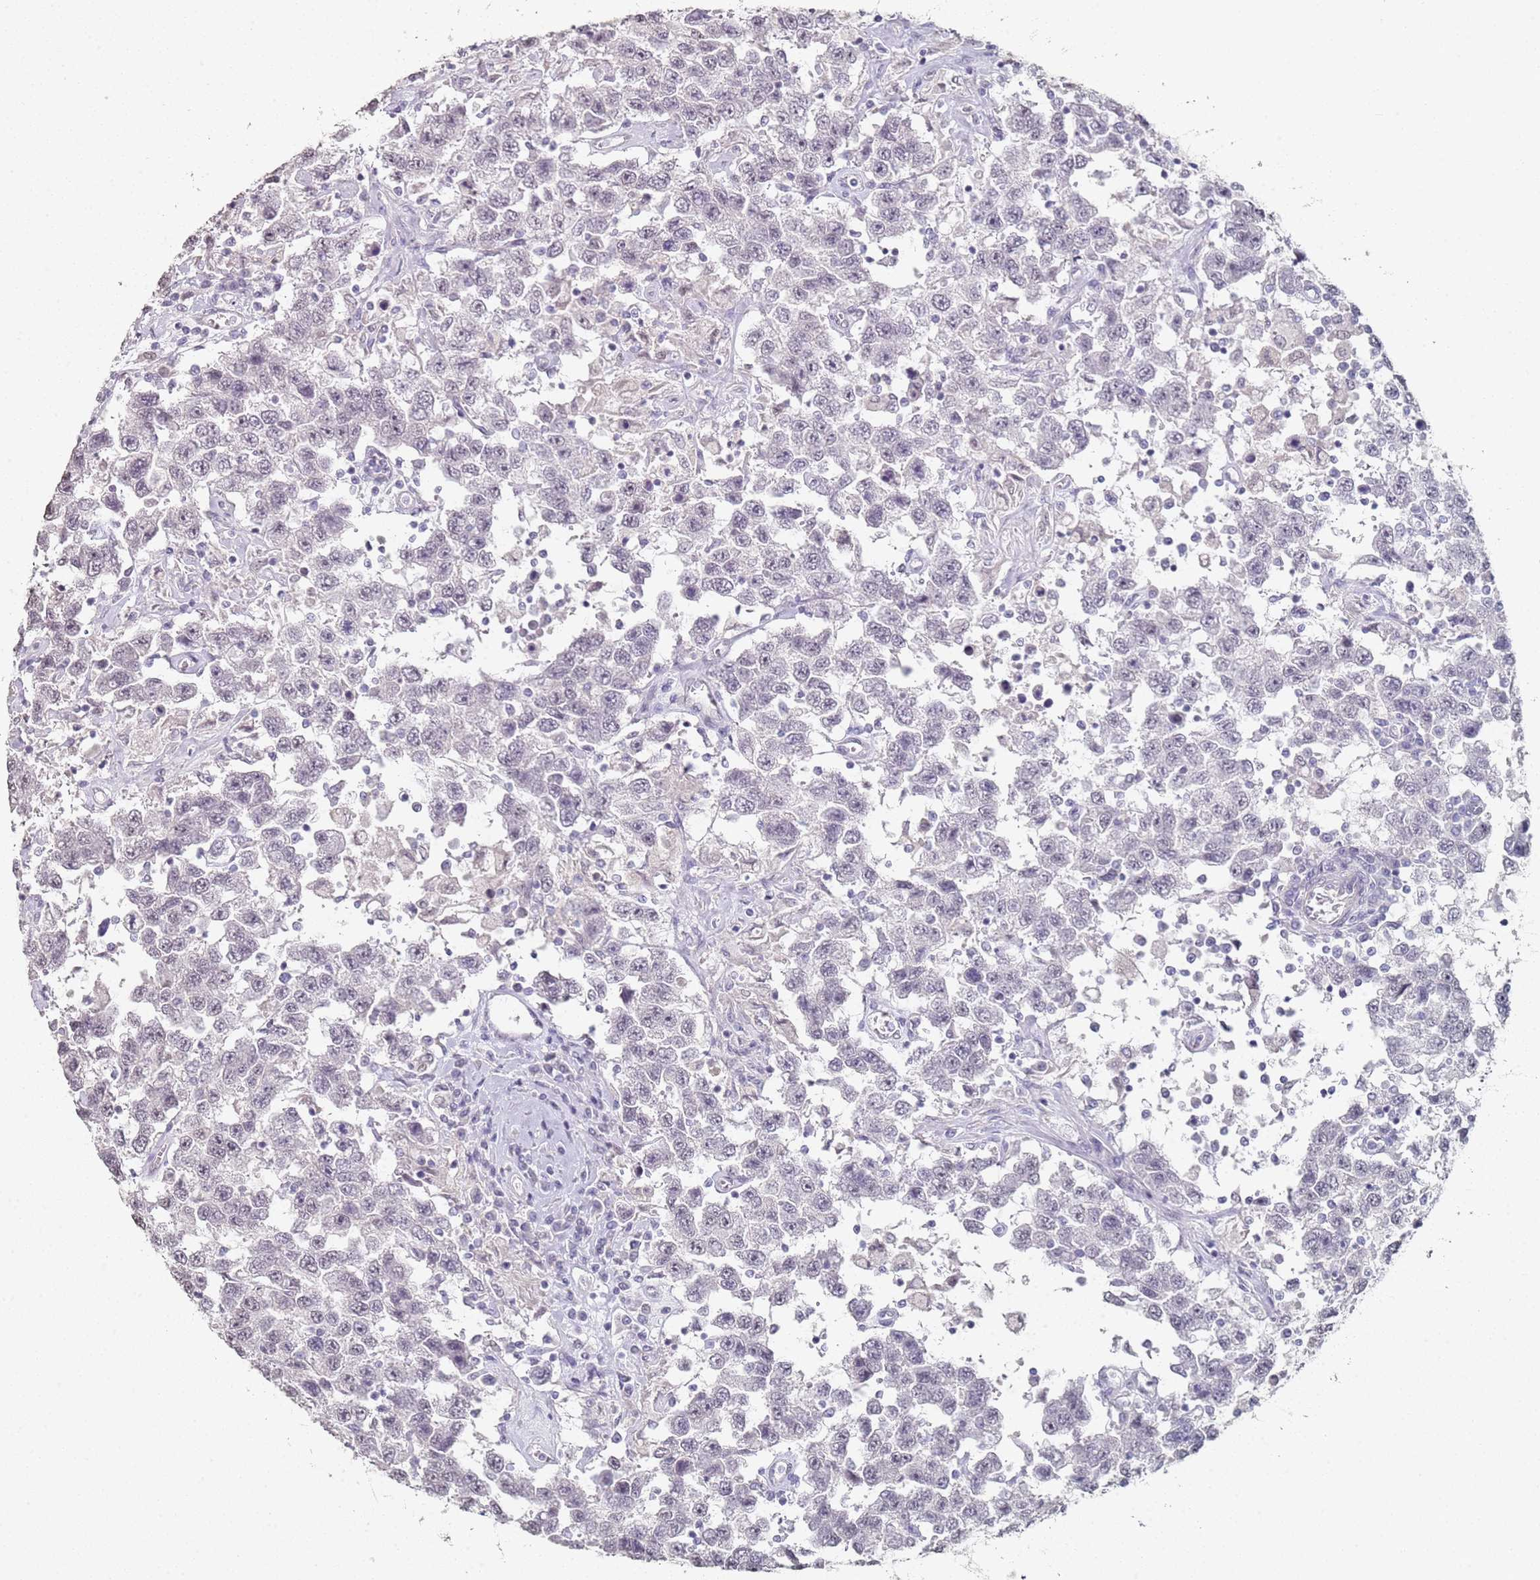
{"staining": {"intensity": "negative", "quantity": "none", "location": "none"}, "tissue": "testis cancer", "cell_type": "Tumor cells", "image_type": "cancer", "snomed": [{"axis": "morphology", "description": "Seminoma, NOS"}, {"axis": "topography", "description": "Testis"}], "caption": "High magnification brightfield microscopy of testis seminoma stained with DAB (3,3'-diaminobenzidine) (brown) and counterstained with hematoxylin (blue): tumor cells show no significant staining.", "gene": "DNAH11", "patient": {"sex": "male", "age": 41}}